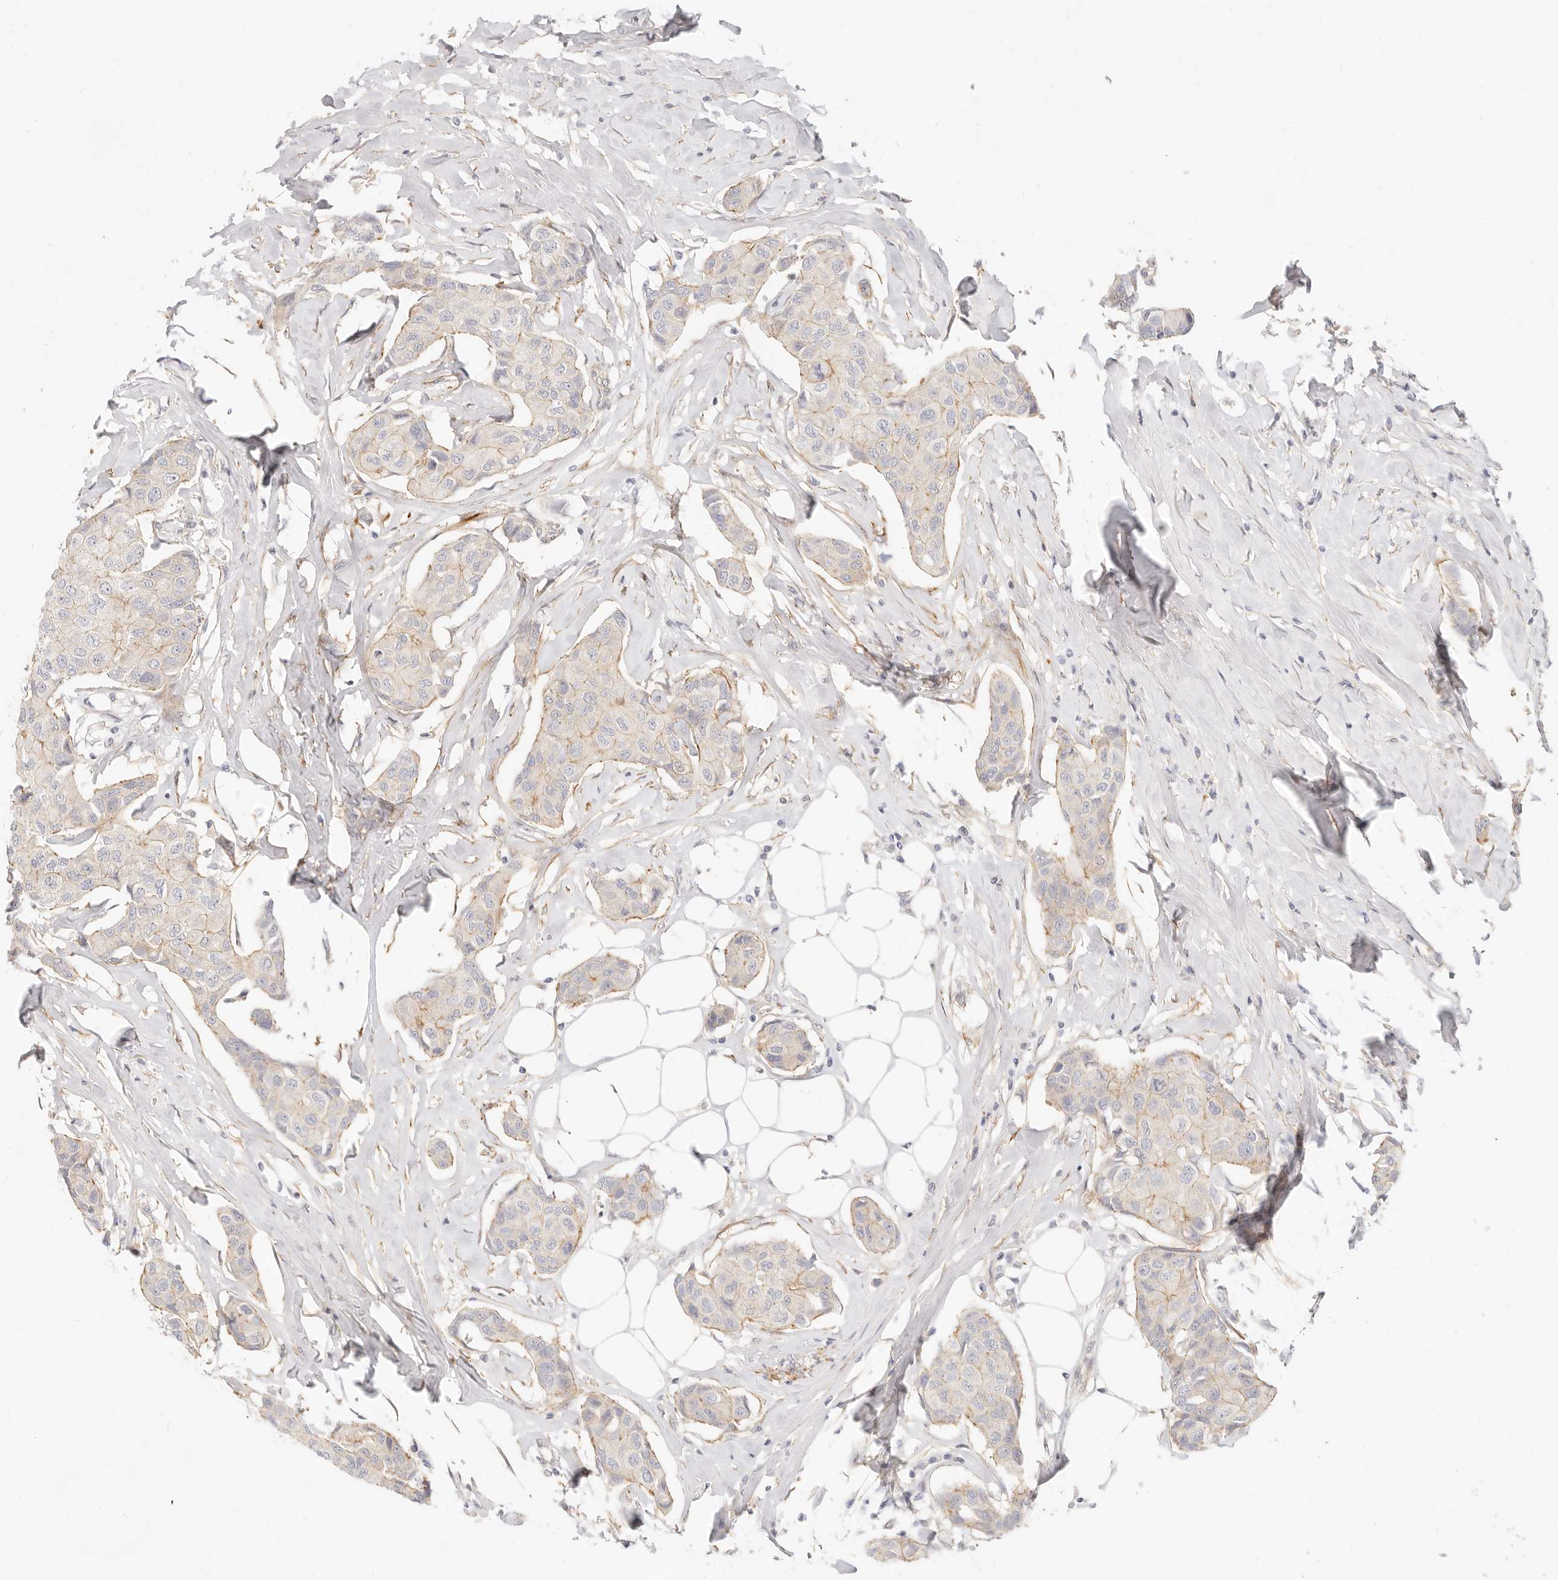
{"staining": {"intensity": "weak", "quantity": "25%-75%", "location": "cytoplasmic/membranous"}, "tissue": "breast cancer", "cell_type": "Tumor cells", "image_type": "cancer", "snomed": [{"axis": "morphology", "description": "Duct carcinoma"}, {"axis": "topography", "description": "Breast"}], "caption": "Immunohistochemistry micrograph of breast infiltrating ductal carcinoma stained for a protein (brown), which displays low levels of weak cytoplasmic/membranous expression in about 25%-75% of tumor cells.", "gene": "UBXN10", "patient": {"sex": "female", "age": 80}}